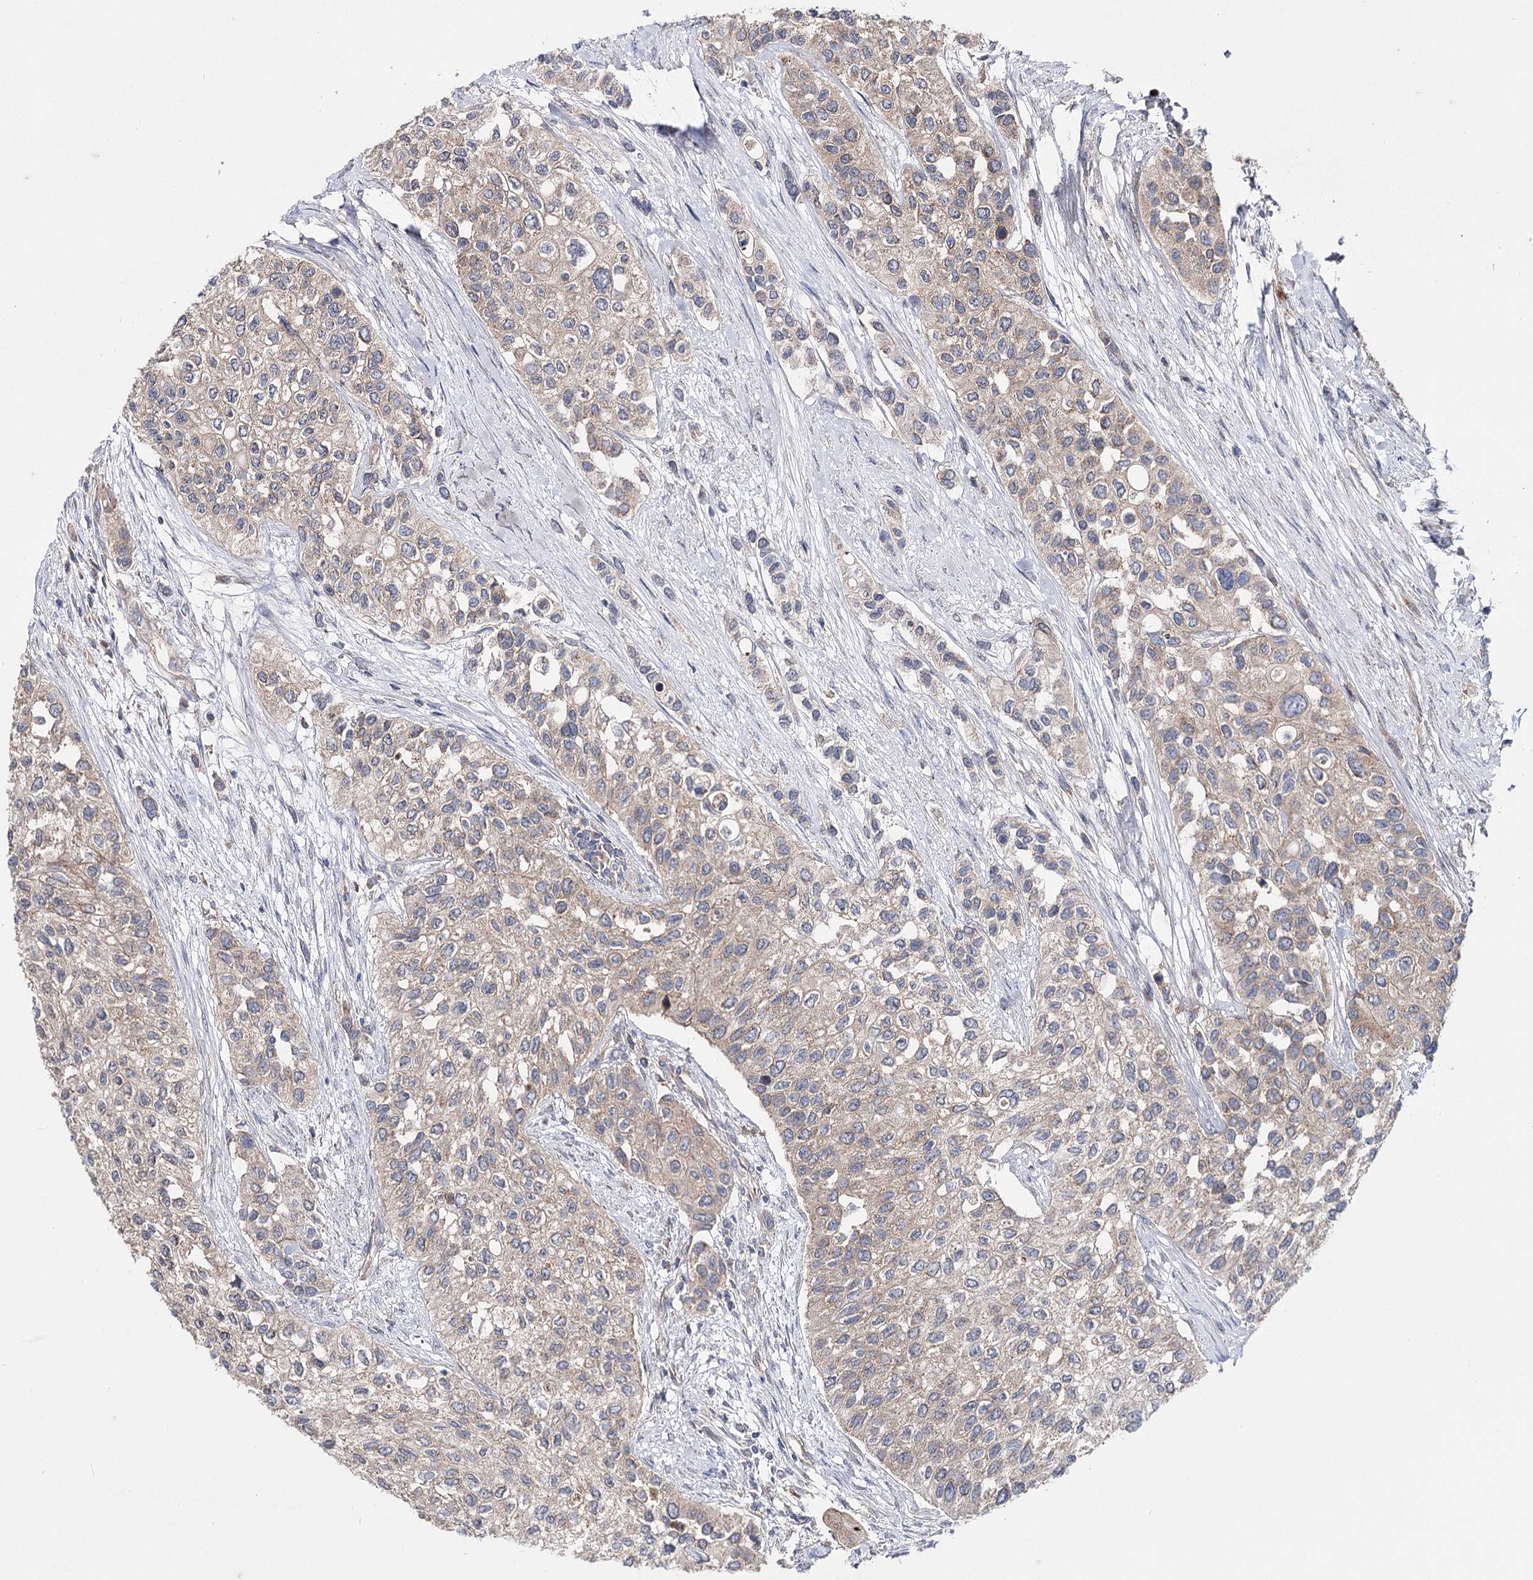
{"staining": {"intensity": "weak", "quantity": ">75%", "location": "cytoplasmic/membranous"}, "tissue": "urothelial cancer", "cell_type": "Tumor cells", "image_type": "cancer", "snomed": [{"axis": "morphology", "description": "Normal tissue, NOS"}, {"axis": "morphology", "description": "Urothelial carcinoma, High grade"}, {"axis": "topography", "description": "Vascular tissue"}, {"axis": "topography", "description": "Urinary bladder"}], "caption": "This image shows immunohistochemistry (IHC) staining of human urothelial cancer, with low weak cytoplasmic/membranous staining in approximately >75% of tumor cells.", "gene": "AURKC", "patient": {"sex": "female", "age": 56}}